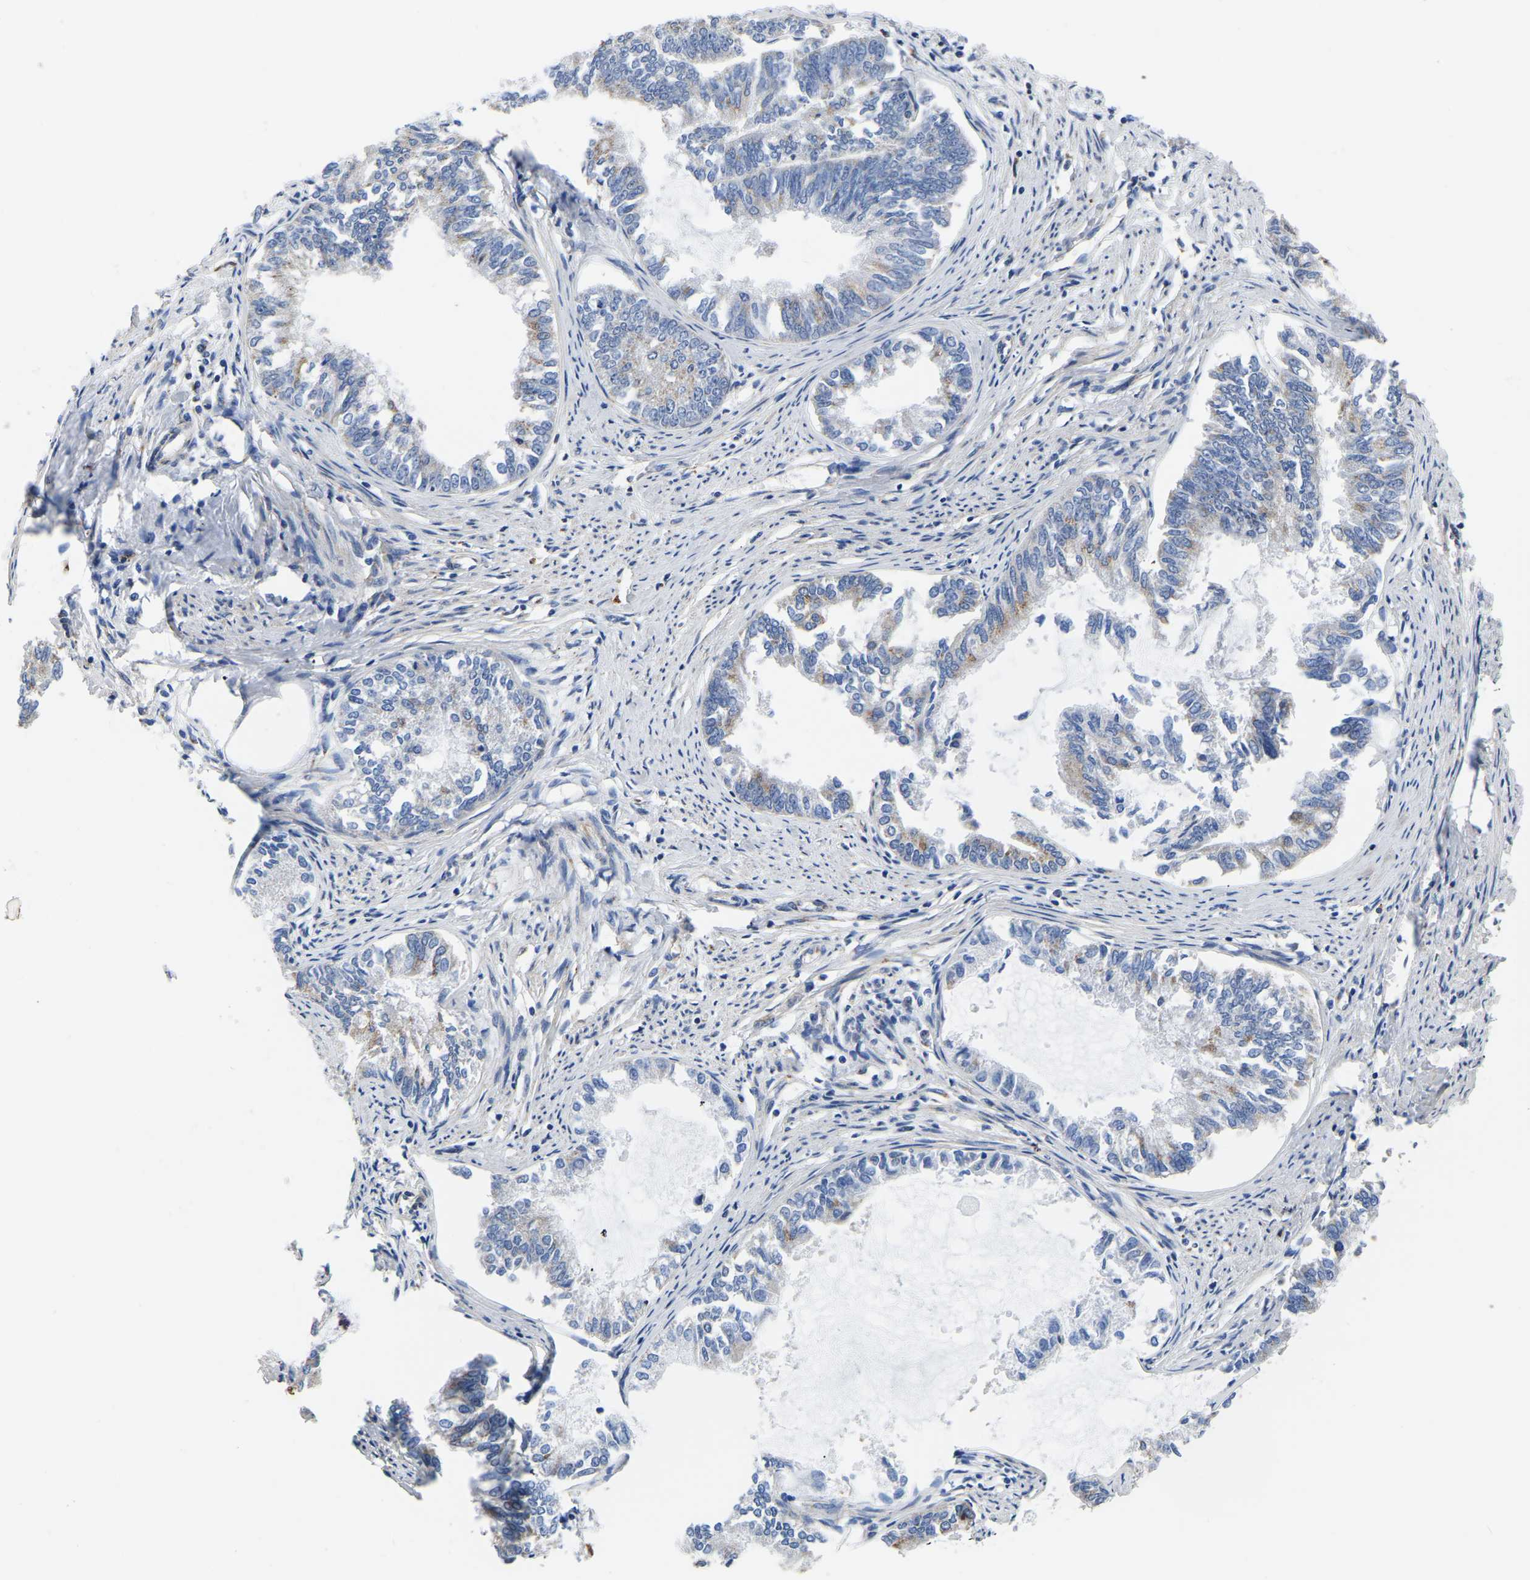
{"staining": {"intensity": "weak", "quantity": "<25%", "location": "cytoplasmic/membranous"}, "tissue": "endometrial cancer", "cell_type": "Tumor cells", "image_type": "cancer", "snomed": [{"axis": "morphology", "description": "Adenocarcinoma, NOS"}, {"axis": "topography", "description": "Endometrium"}], "caption": "Immunohistochemistry photomicrograph of endometrial cancer (adenocarcinoma) stained for a protein (brown), which shows no expression in tumor cells.", "gene": "PDLIM7", "patient": {"sex": "female", "age": 86}}